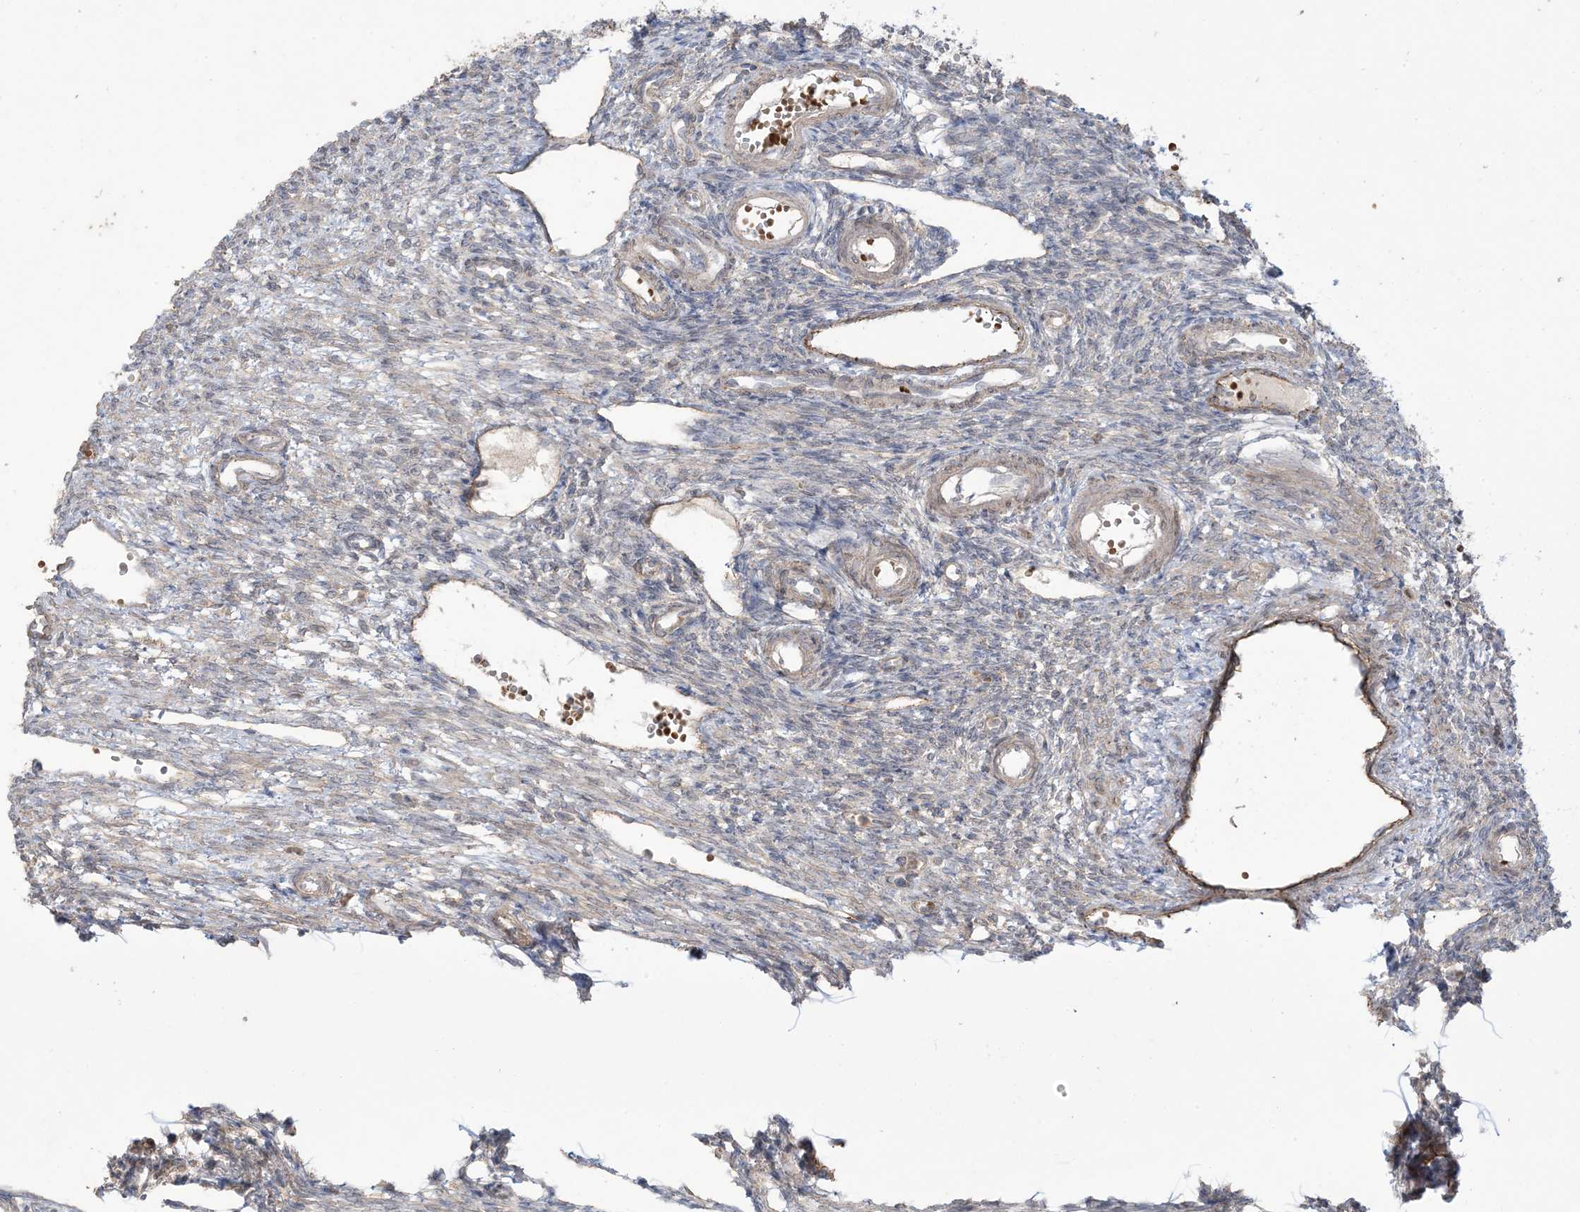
{"staining": {"intensity": "negative", "quantity": "none", "location": "none"}, "tissue": "ovary", "cell_type": "Ovarian stroma cells", "image_type": "normal", "snomed": [{"axis": "morphology", "description": "Normal tissue, NOS"}, {"axis": "morphology", "description": "Cyst, NOS"}, {"axis": "topography", "description": "Ovary"}], "caption": "Photomicrograph shows no significant protein expression in ovarian stroma cells of benign ovary. (Brightfield microscopy of DAB immunohistochemistry (IHC) at high magnification).", "gene": "KLHL18", "patient": {"sex": "female", "age": 33}}